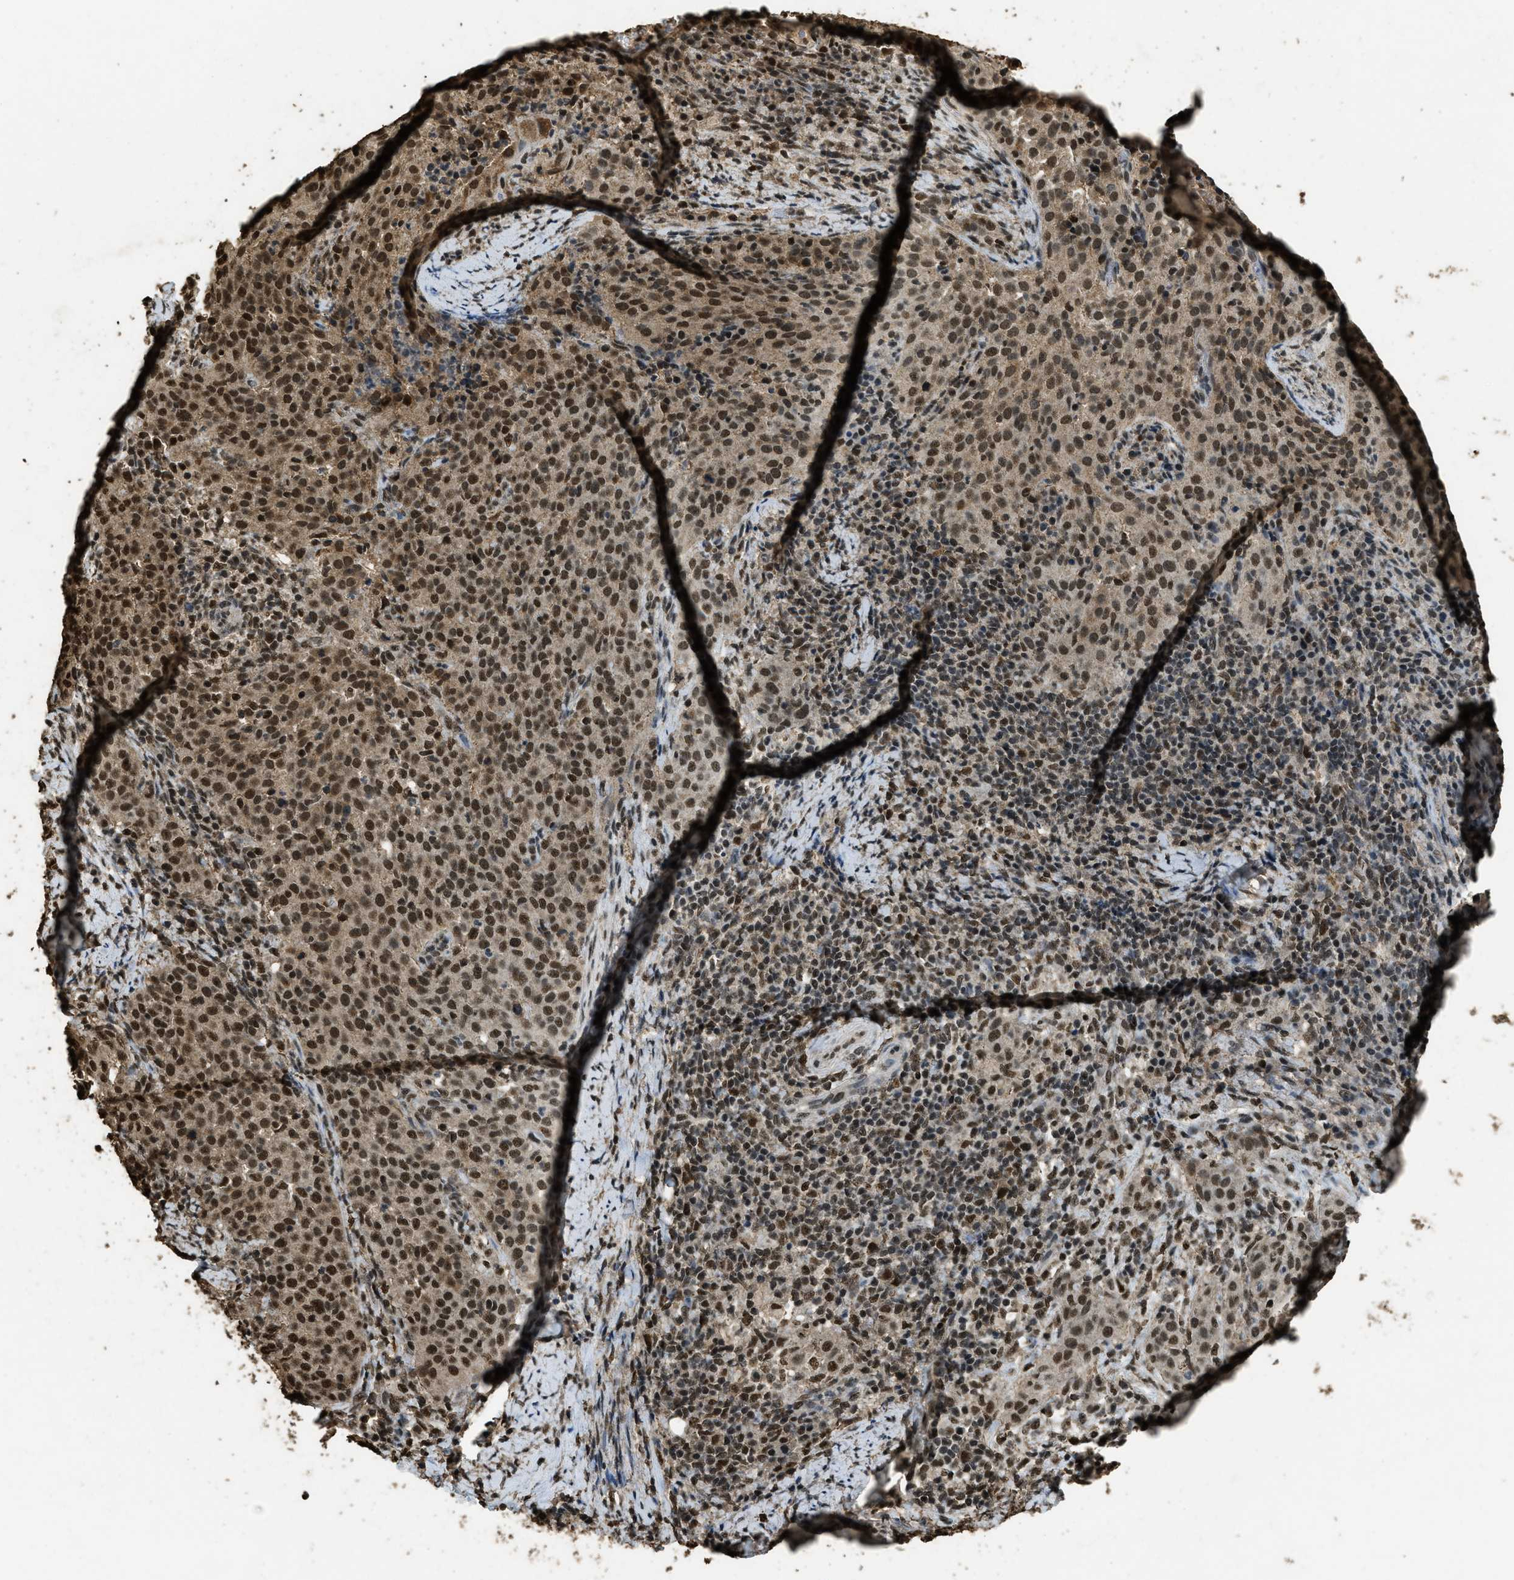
{"staining": {"intensity": "moderate", "quantity": ">75%", "location": "nuclear"}, "tissue": "cervical cancer", "cell_type": "Tumor cells", "image_type": "cancer", "snomed": [{"axis": "morphology", "description": "Squamous cell carcinoma, NOS"}, {"axis": "topography", "description": "Cervix"}], "caption": "Squamous cell carcinoma (cervical) stained with a brown dye demonstrates moderate nuclear positive positivity in approximately >75% of tumor cells.", "gene": "MYB", "patient": {"sex": "female", "age": 51}}